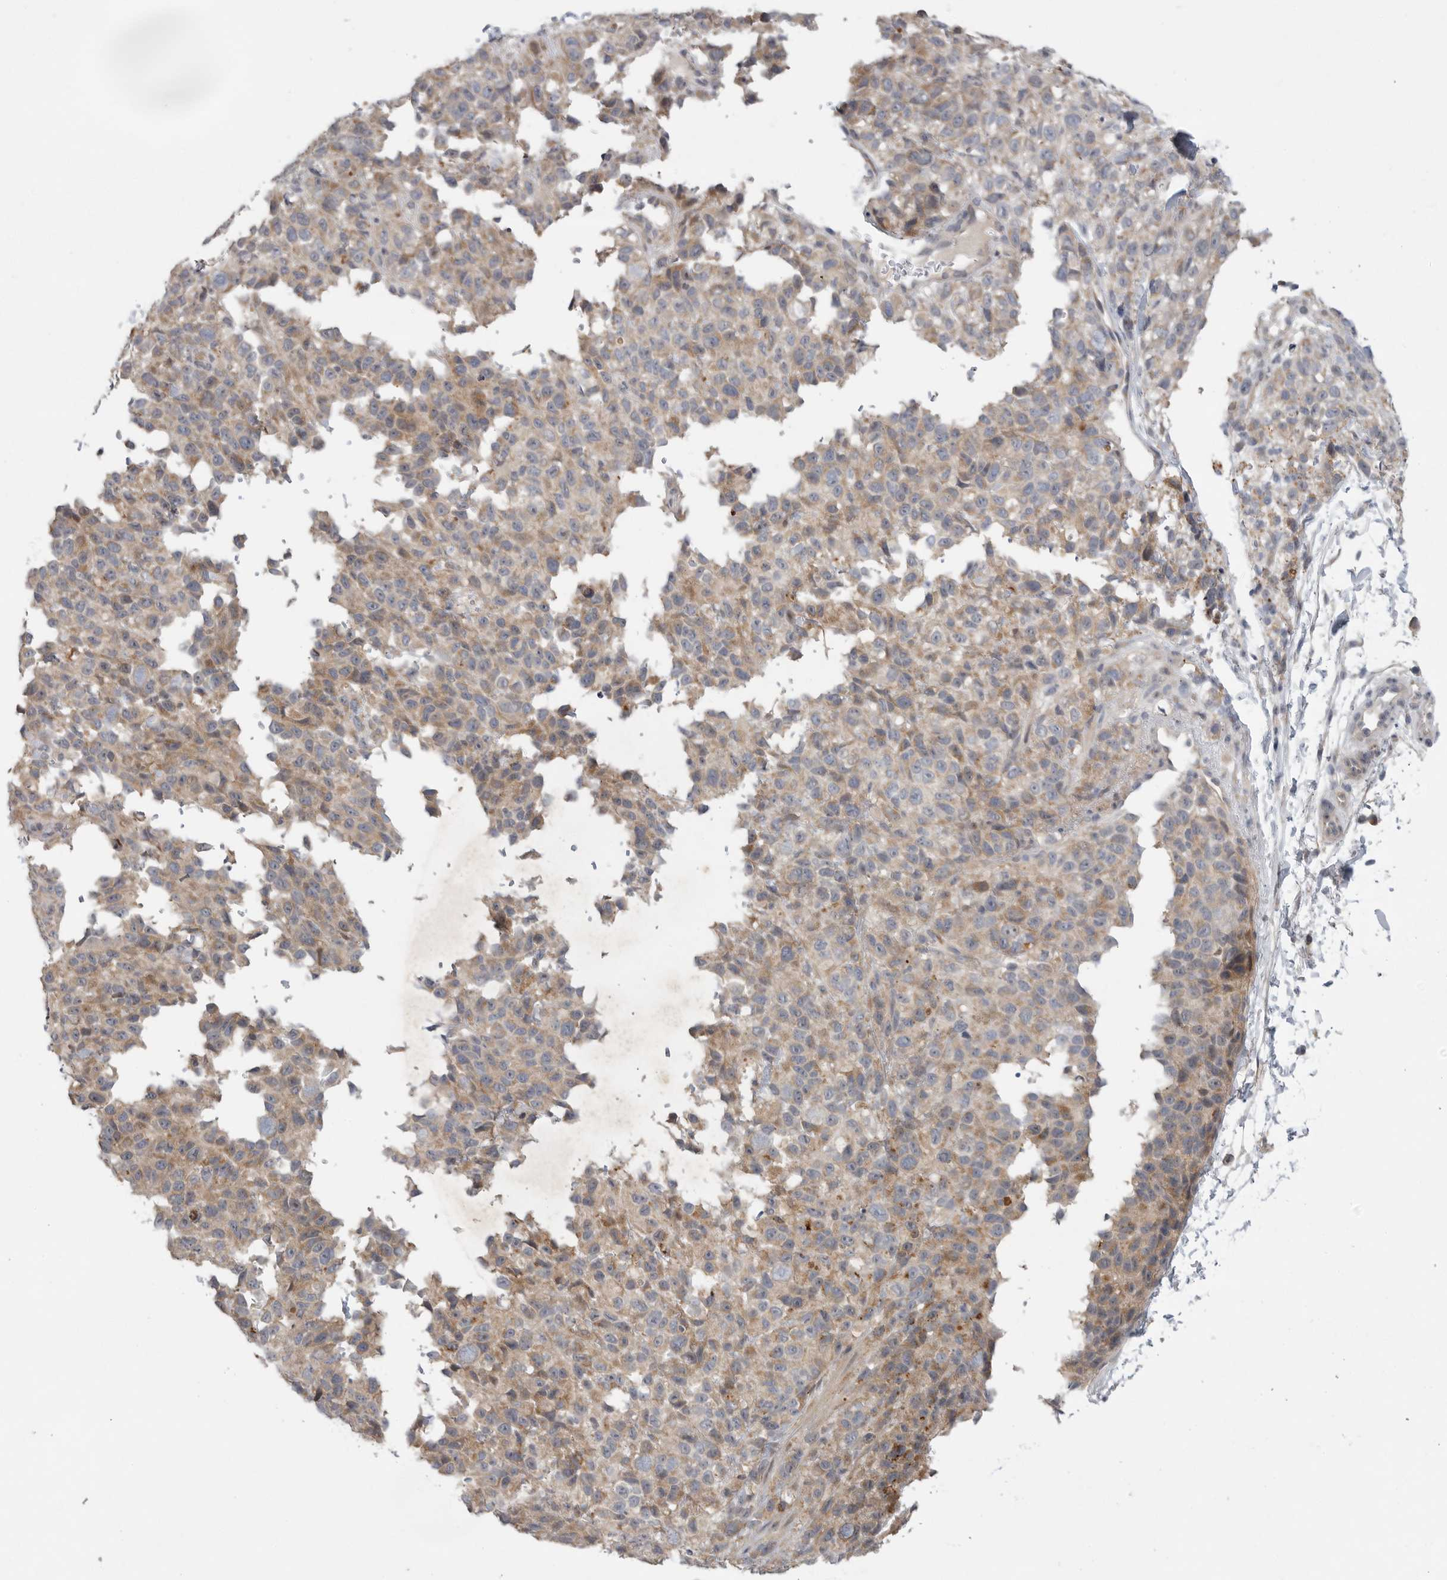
{"staining": {"intensity": "moderate", "quantity": ">75%", "location": "cytoplasmic/membranous"}, "tissue": "melanoma", "cell_type": "Tumor cells", "image_type": "cancer", "snomed": [{"axis": "morphology", "description": "Malignant melanoma, Metastatic site"}, {"axis": "topography", "description": "Skin"}], "caption": "IHC of human melanoma reveals medium levels of moderate cytoplasmic/membranous positivity in approximately >75% of tumor cells. IHC stains the protein of interest in brown and the nuclei are stained blue.", "gene": "FBXO43", "patient": {"sex": "female", "age": 72}}